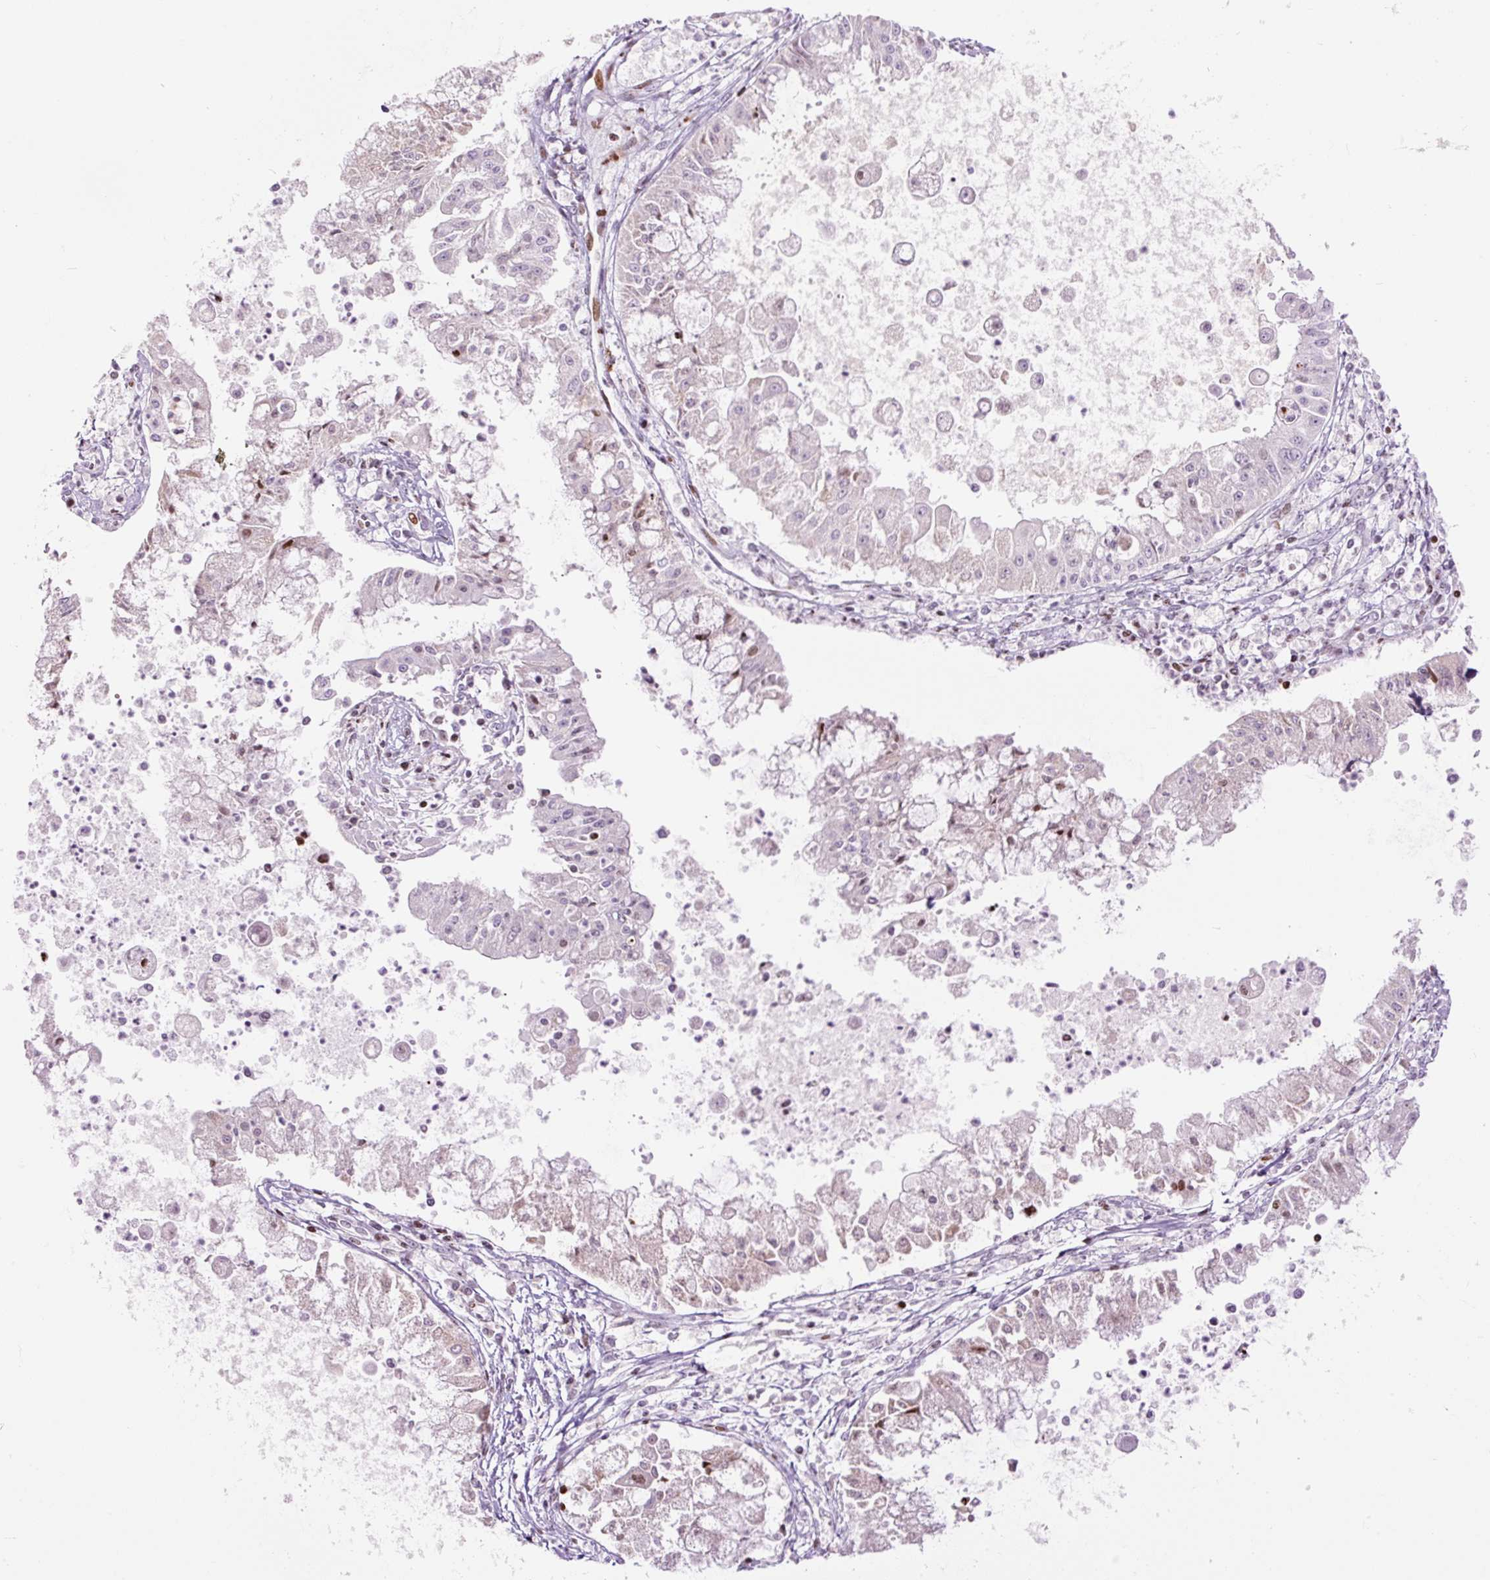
{"staining": {"intensity": "moderate", "quantity": "<25%", "location": "nuclear"}, "tissue": "ovarian cancer", "cell_type": "Tumor cells", "image_type": "cancer", "snomed": [{"axis": "morphology", "description": "Cystadenocarcinoma, mucinous, NOS"}, {"axis": "topography", "description": "Ovary"}], "caption": "This image shows IHC staining of human ovarian cancer (mucinous cystadenocarcinoma), with low moderate nuclear positivity in about <25% of tumor cells.", "gene": "TMEM177", "patient": {"sex": "female", "age": 70}}